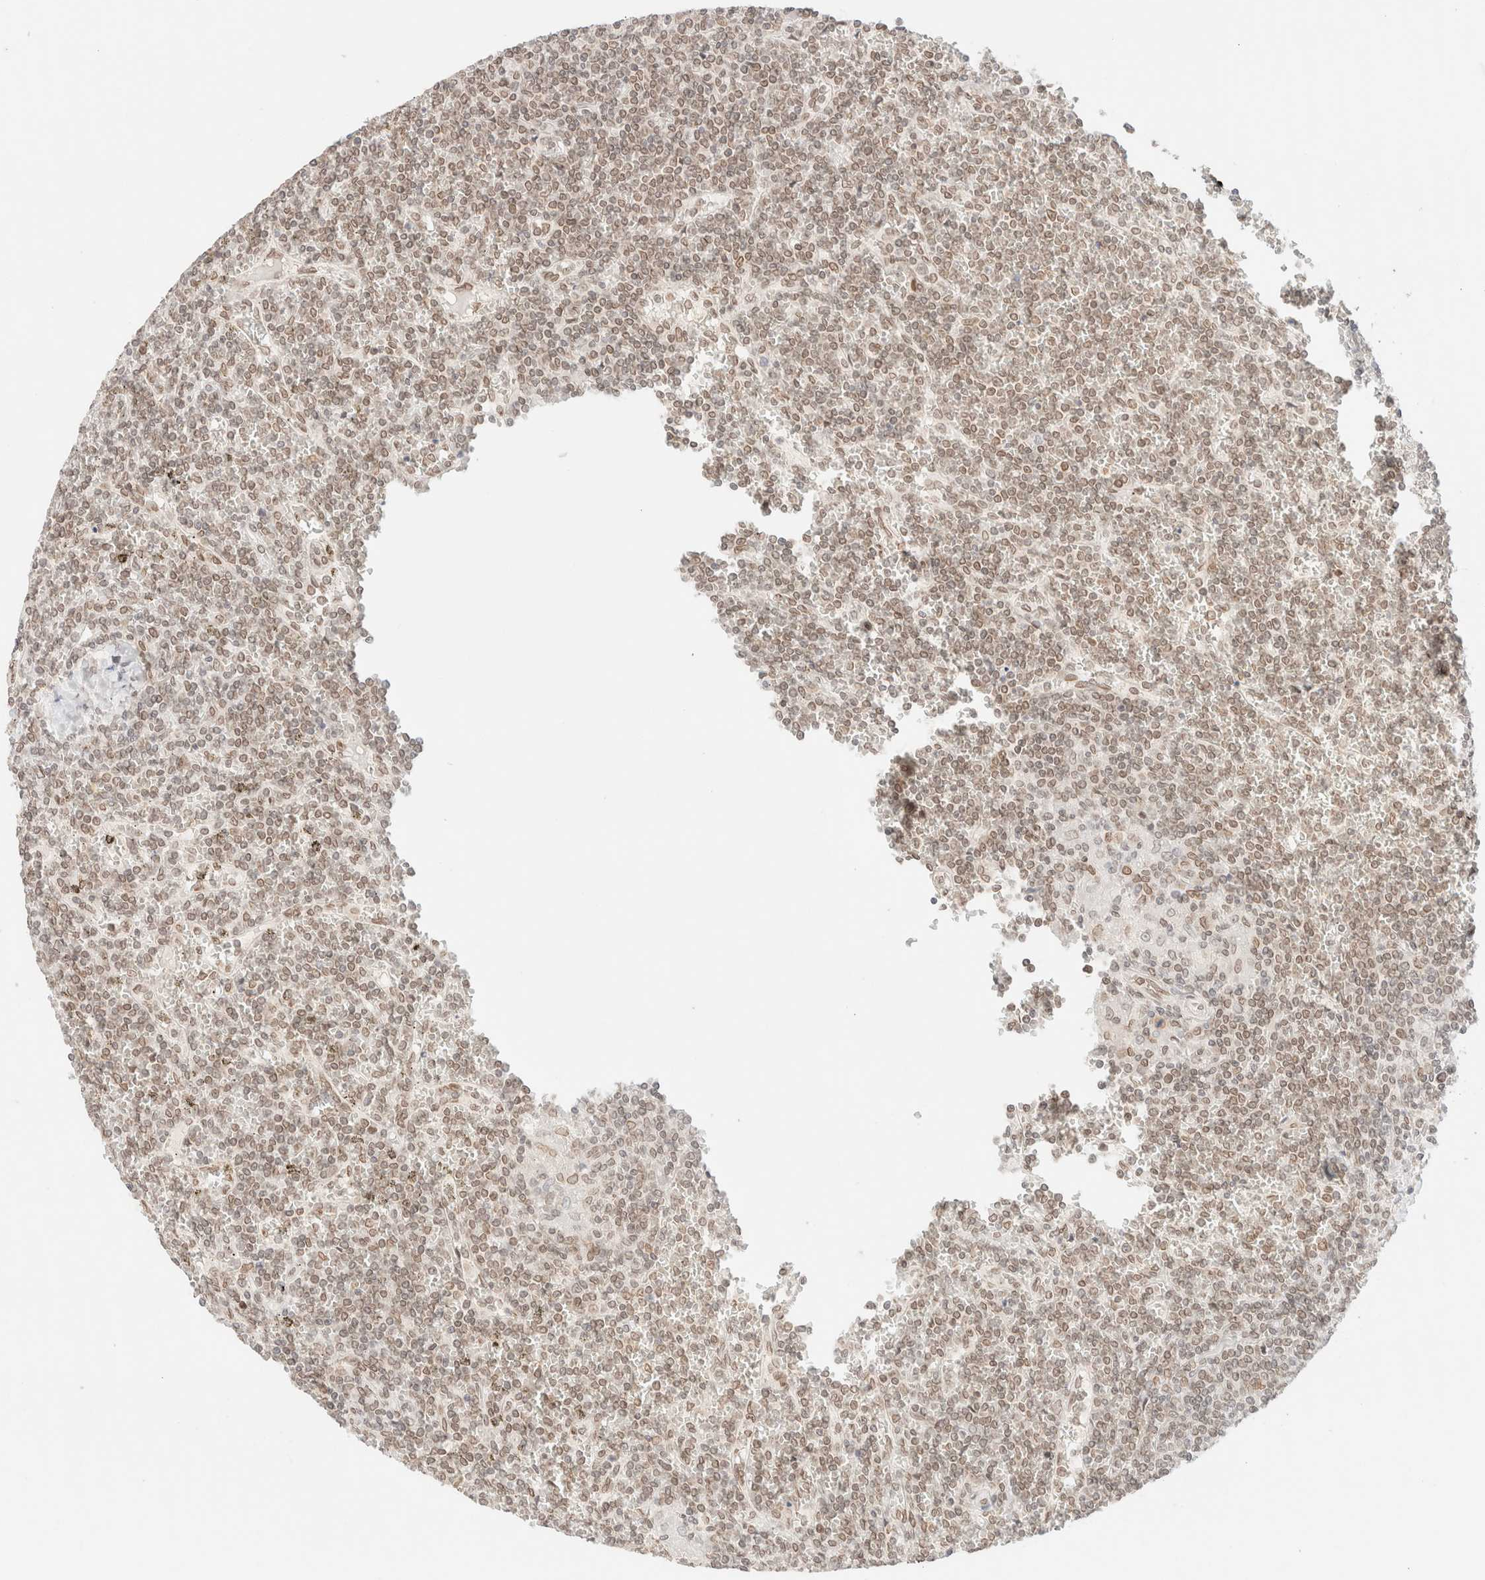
{"staining": {"intensity": "weak", "quantity": ">75%", "location": "nuclear"}, "tissue": "lymphoma", "cell_type": "Tumor cells", "image_type": "cancer", "snomed": [{"axis": "morphology", "description": "Malignant lymphoma, non-Hodgkin's type, Low grade"}, {"axis": "topography", "description": "Spleen"}], "caption": "Immunohistochemical staining of lymphoma displays weak nuclear protein staining in approximately >75% of tumor cells.", "gene": "ZNF770", "patient": {"sex": "female", "age": 19}}